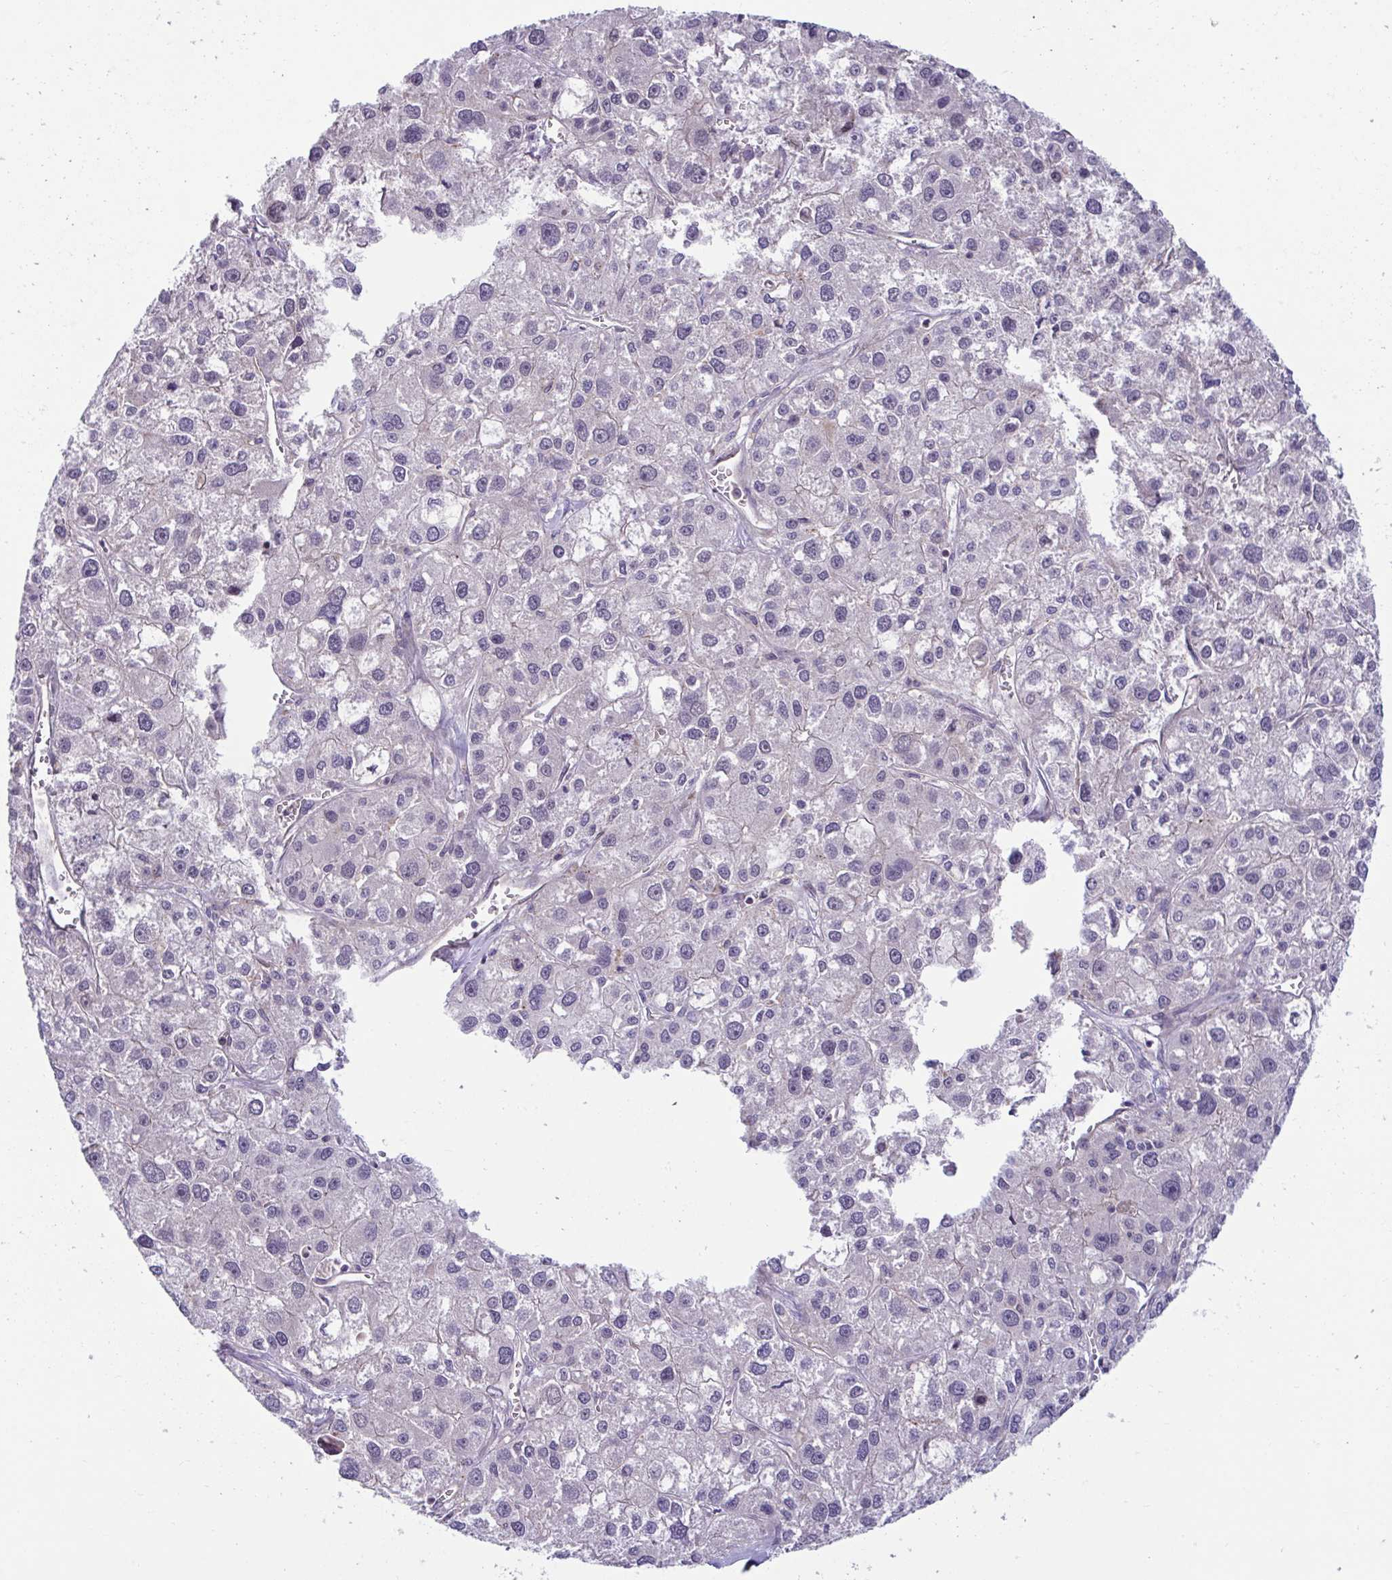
{"staining": {"intensity": "weak", "quantity": "<25%", "location": "nuclear"}, "tissue": "liver cancer", "cell_type": "Tumor cells", "image_type": "cancer", "snomed": [{"axis": "morphology", "description": "Carcinoma, Hepatocellular, NOS"}, {"axis": "topography", "description": "Liver"}], "caption": "The photomicrograph demonstrates no significant positivity in tumor cells of liver hepatocellular carcinoma.", "gene": "IST1", "patient": {"sex": "male", "age": 73}}